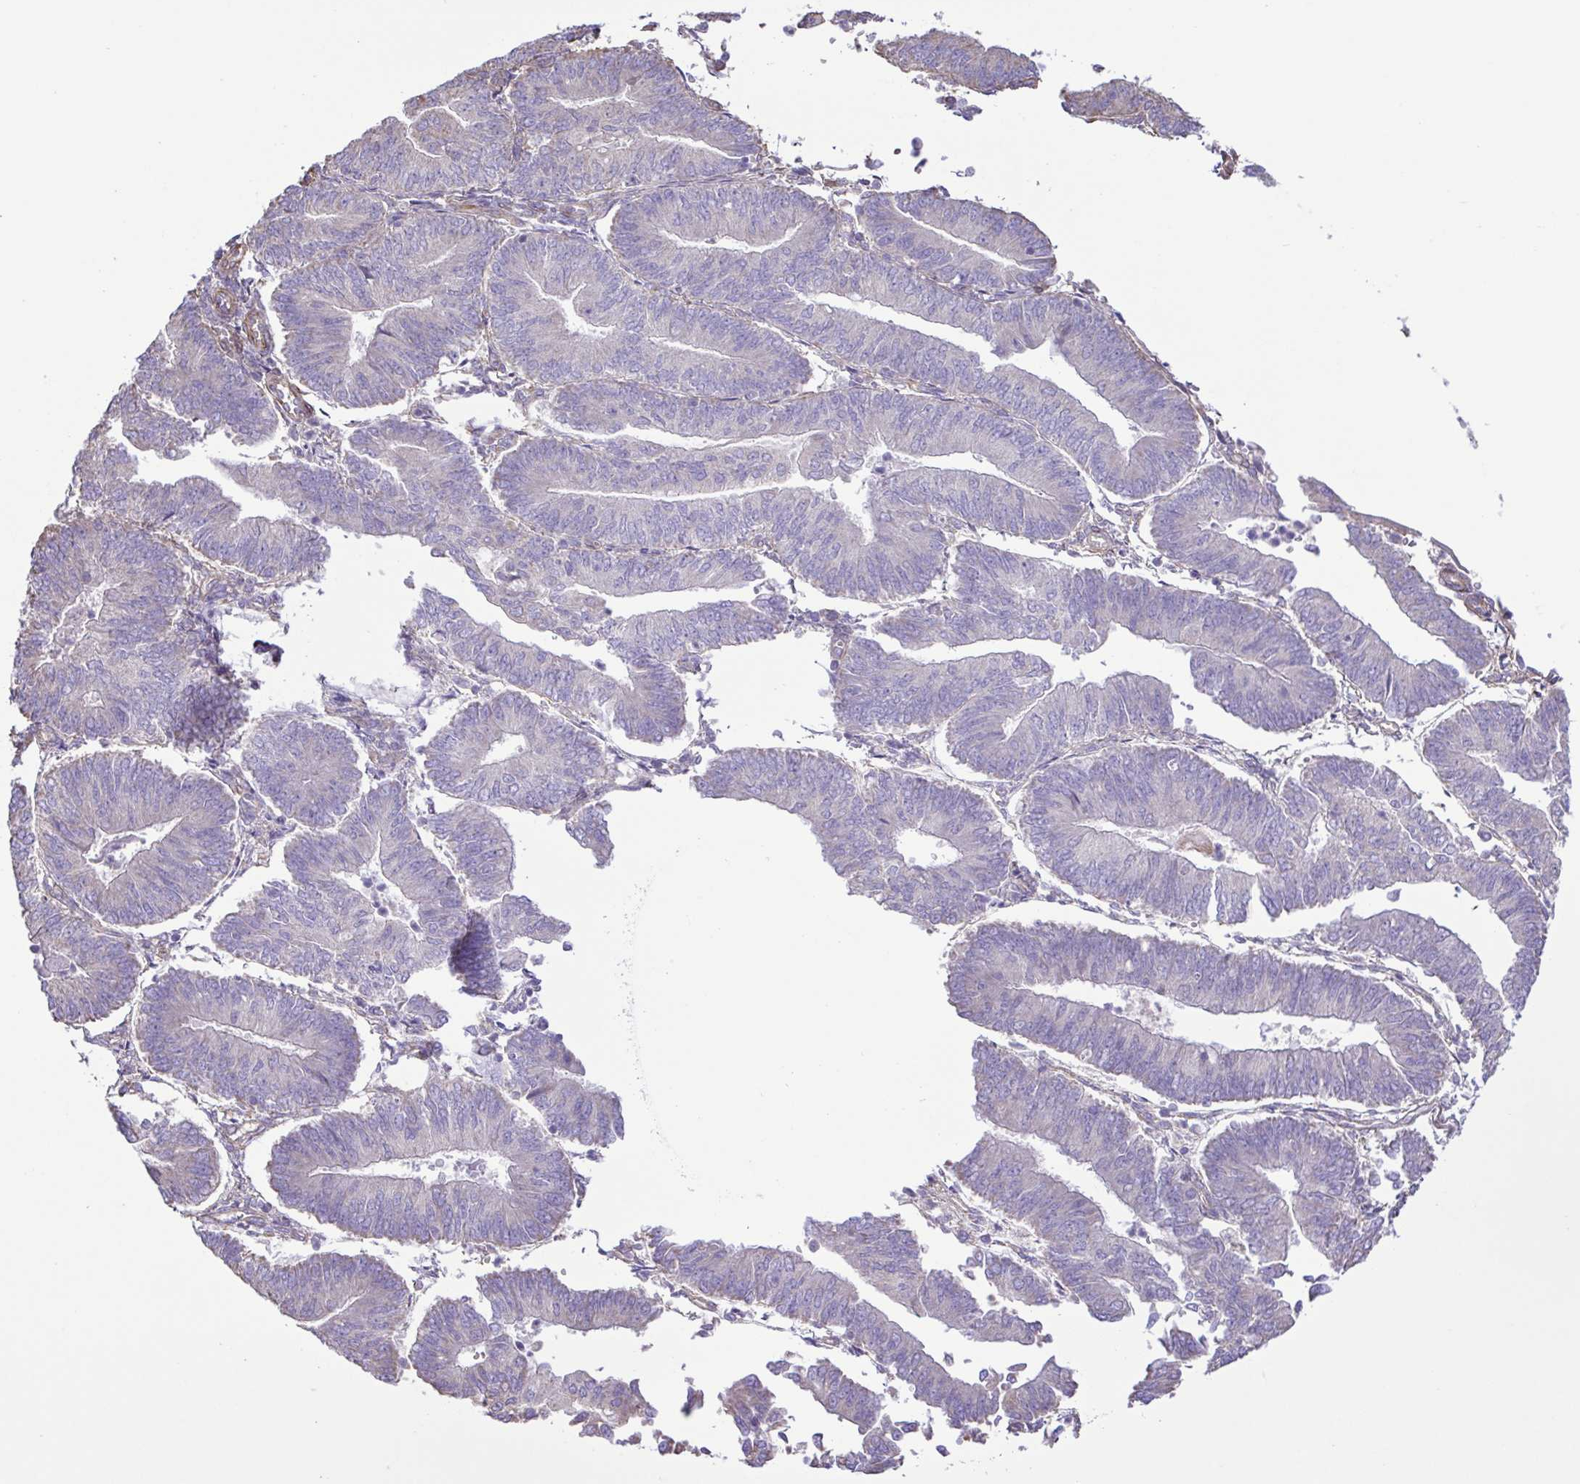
{"staining": {"intensity": "negative", "quantity": "none", "location": "none"}, "tissue": "endometrial cancer", "cell_type": "Tumor cells", "image_type": "cancer", "snomed": [{"axis": "morphology", "description": "Adenocarcinoma, NOS"}, {"axis": "topography", "description": "Endometrium"}], "caption": "IHC histopathology image of neoplastic tissue: endometrial cancer (adenocarcinoma) stained with DAB (3,3'-diaminobenzidine) displays no significant protein positivity in tumor cells.", "gene": "FLT1", "patient": {"sex": "female", "age": 65}}